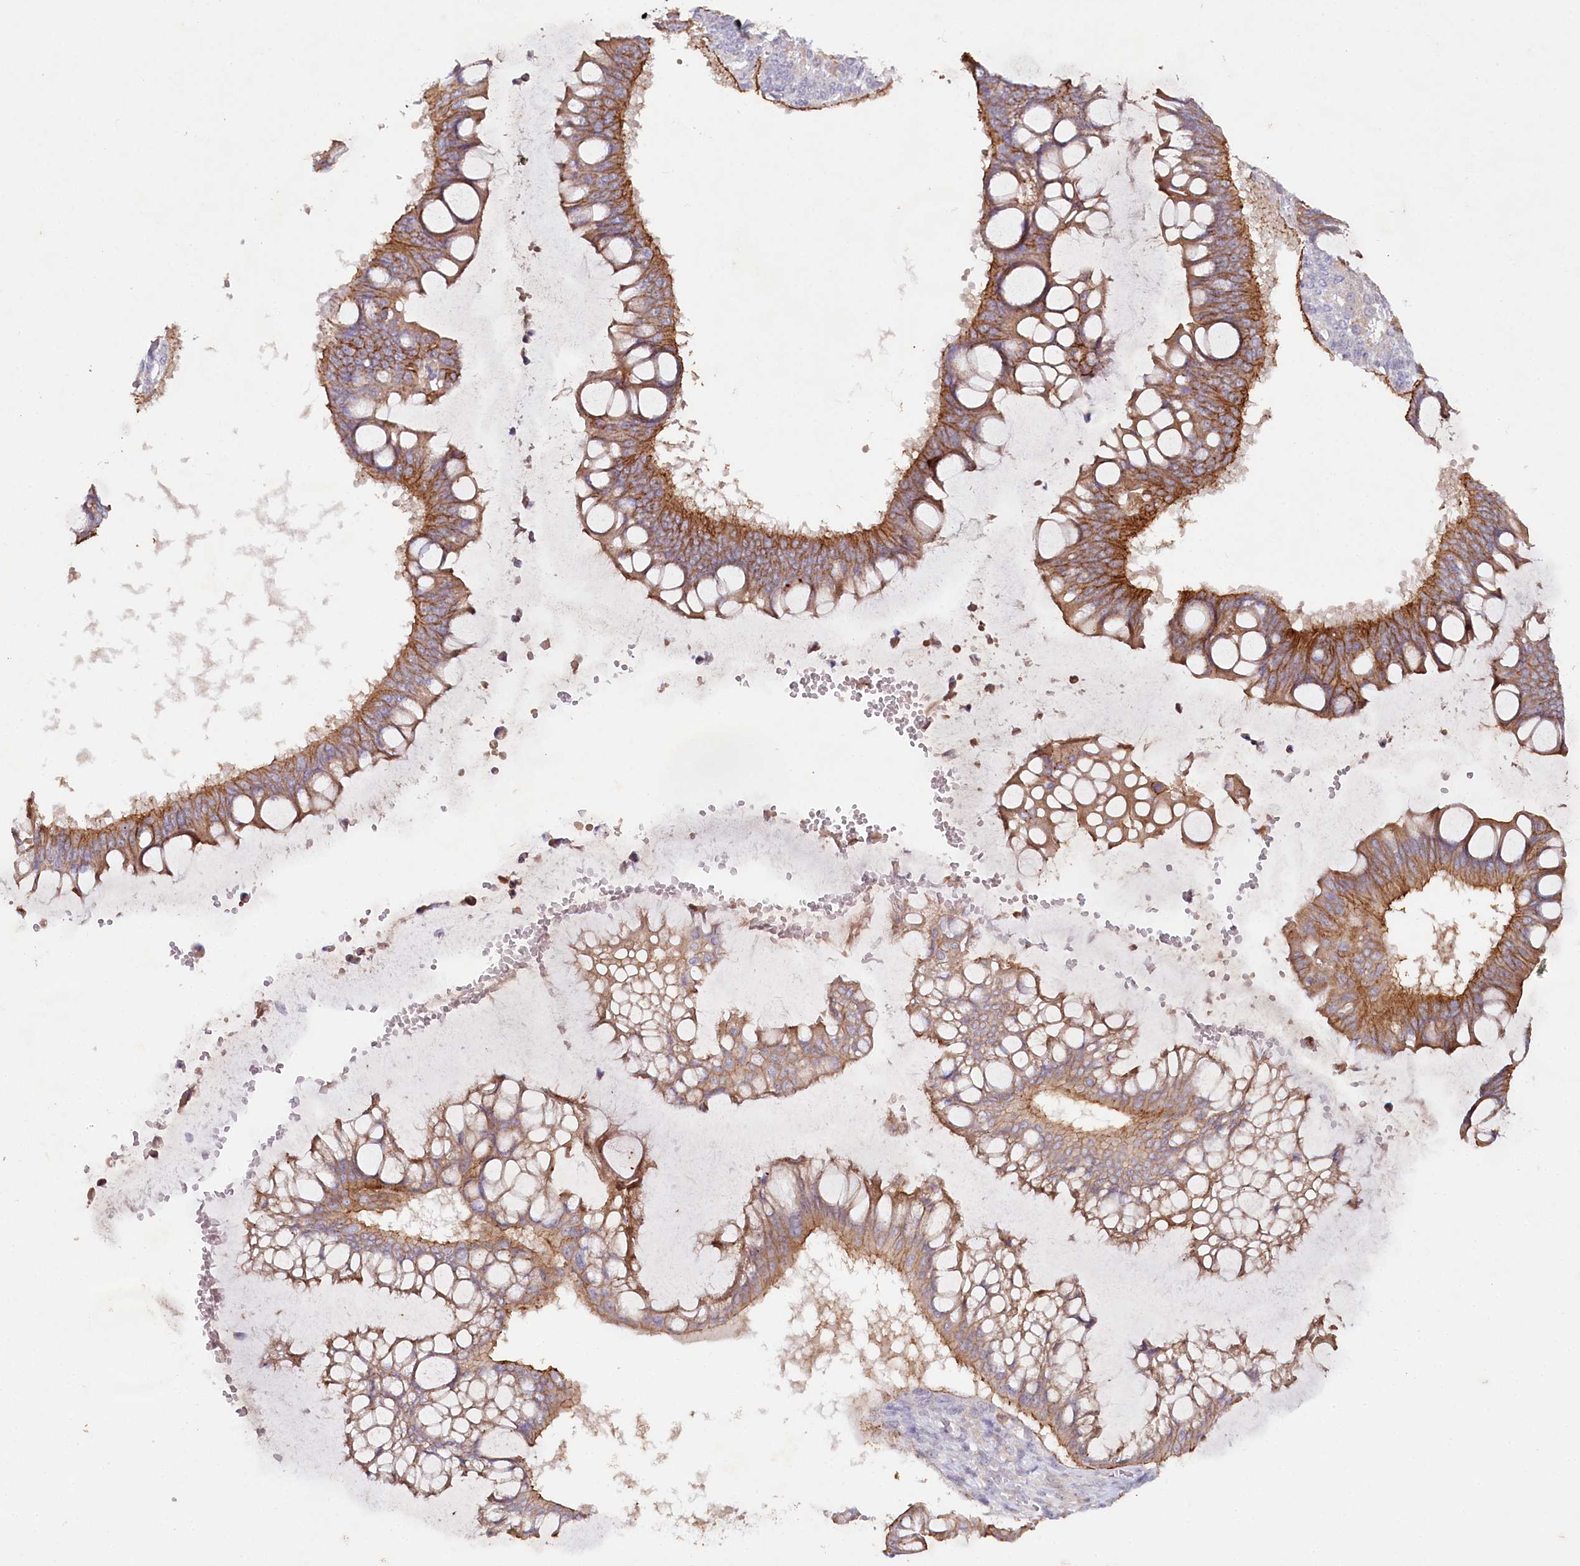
{"staining": {"intensity": "moderate", "quantity": ">75%", "location": "cytoplasmic/membranous"}, "tissue": "ovarian cancer", "cell_type": "Tumor cells", "image_type": "cancer", "snomed": [{"axis": "morphology", "description": "Cystadenocarcinoma, mucinous, NOS"}, {"axis": "topography", "description": "Ovary"}], "caption": "Mucinous cystadenocarcinoma (ovarian) stained with immunohistochemistry (IHC) shows moderate cytoplasmic/membranous positivity in approximately >75% of tumor cells.", "gene": "ALDH3B1", "patient": {"sex": "female", "age": 73}}